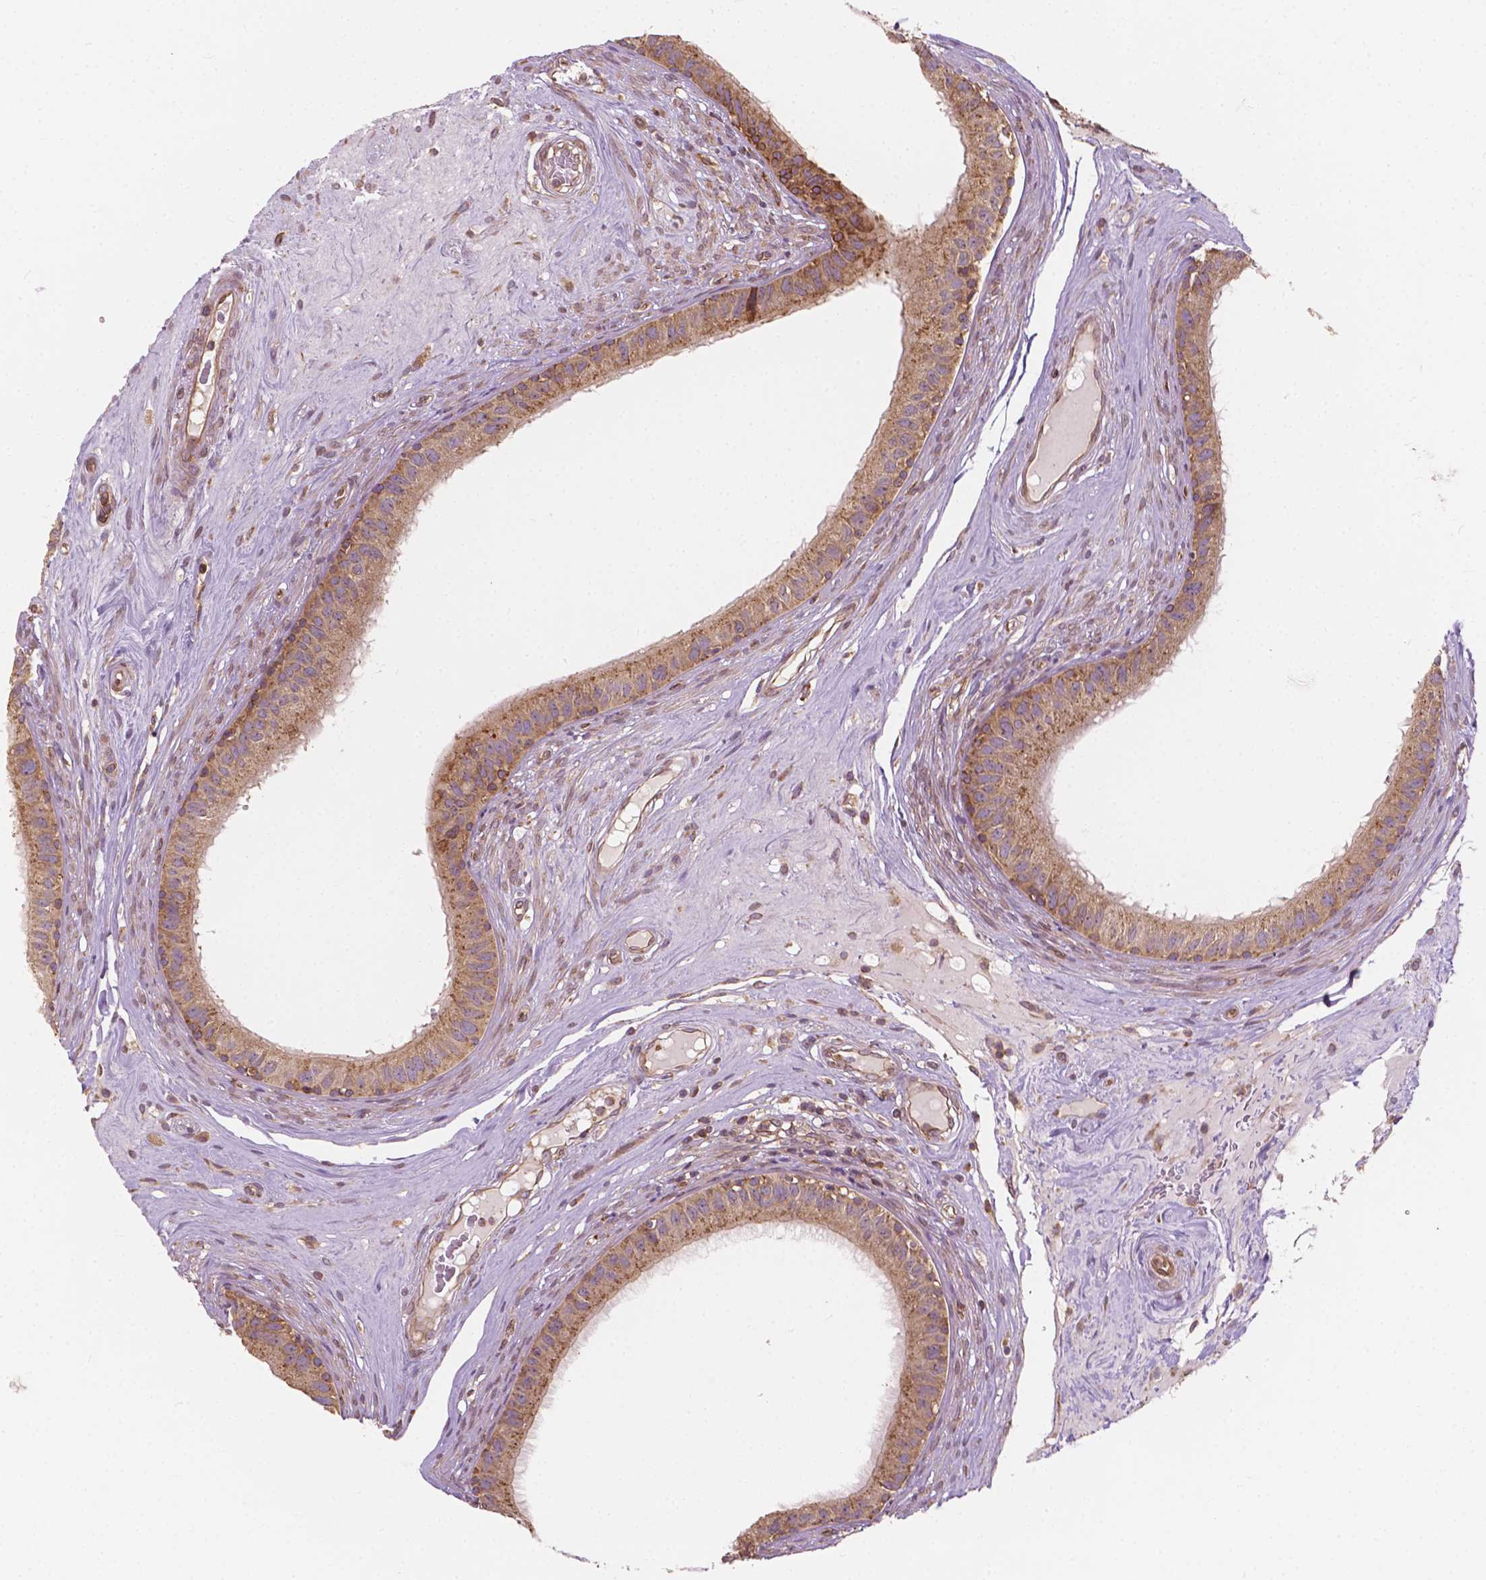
{"staining": {"intensity": "moderate", "quantity": ">75%", "location": "cytoplasmic/membranous"}, "tissue": "epididymis", "cell_type": "Glandular cells", "image_type": "normal", "snomed": [{"axis": "morphology", "description": "Normal tissue, NOS"}, {"axis": "topography", "description": "Epididymis"}], "caption": "Unremarkable epididymis shows moderate cytoplasmic/membranous positivity in about >75% of glandular cells, visualized by immunohistochemistry. Nuclei are stained in blue.", "gene": "G3BP1", "patient": {"sex": "male", "age": 59}}